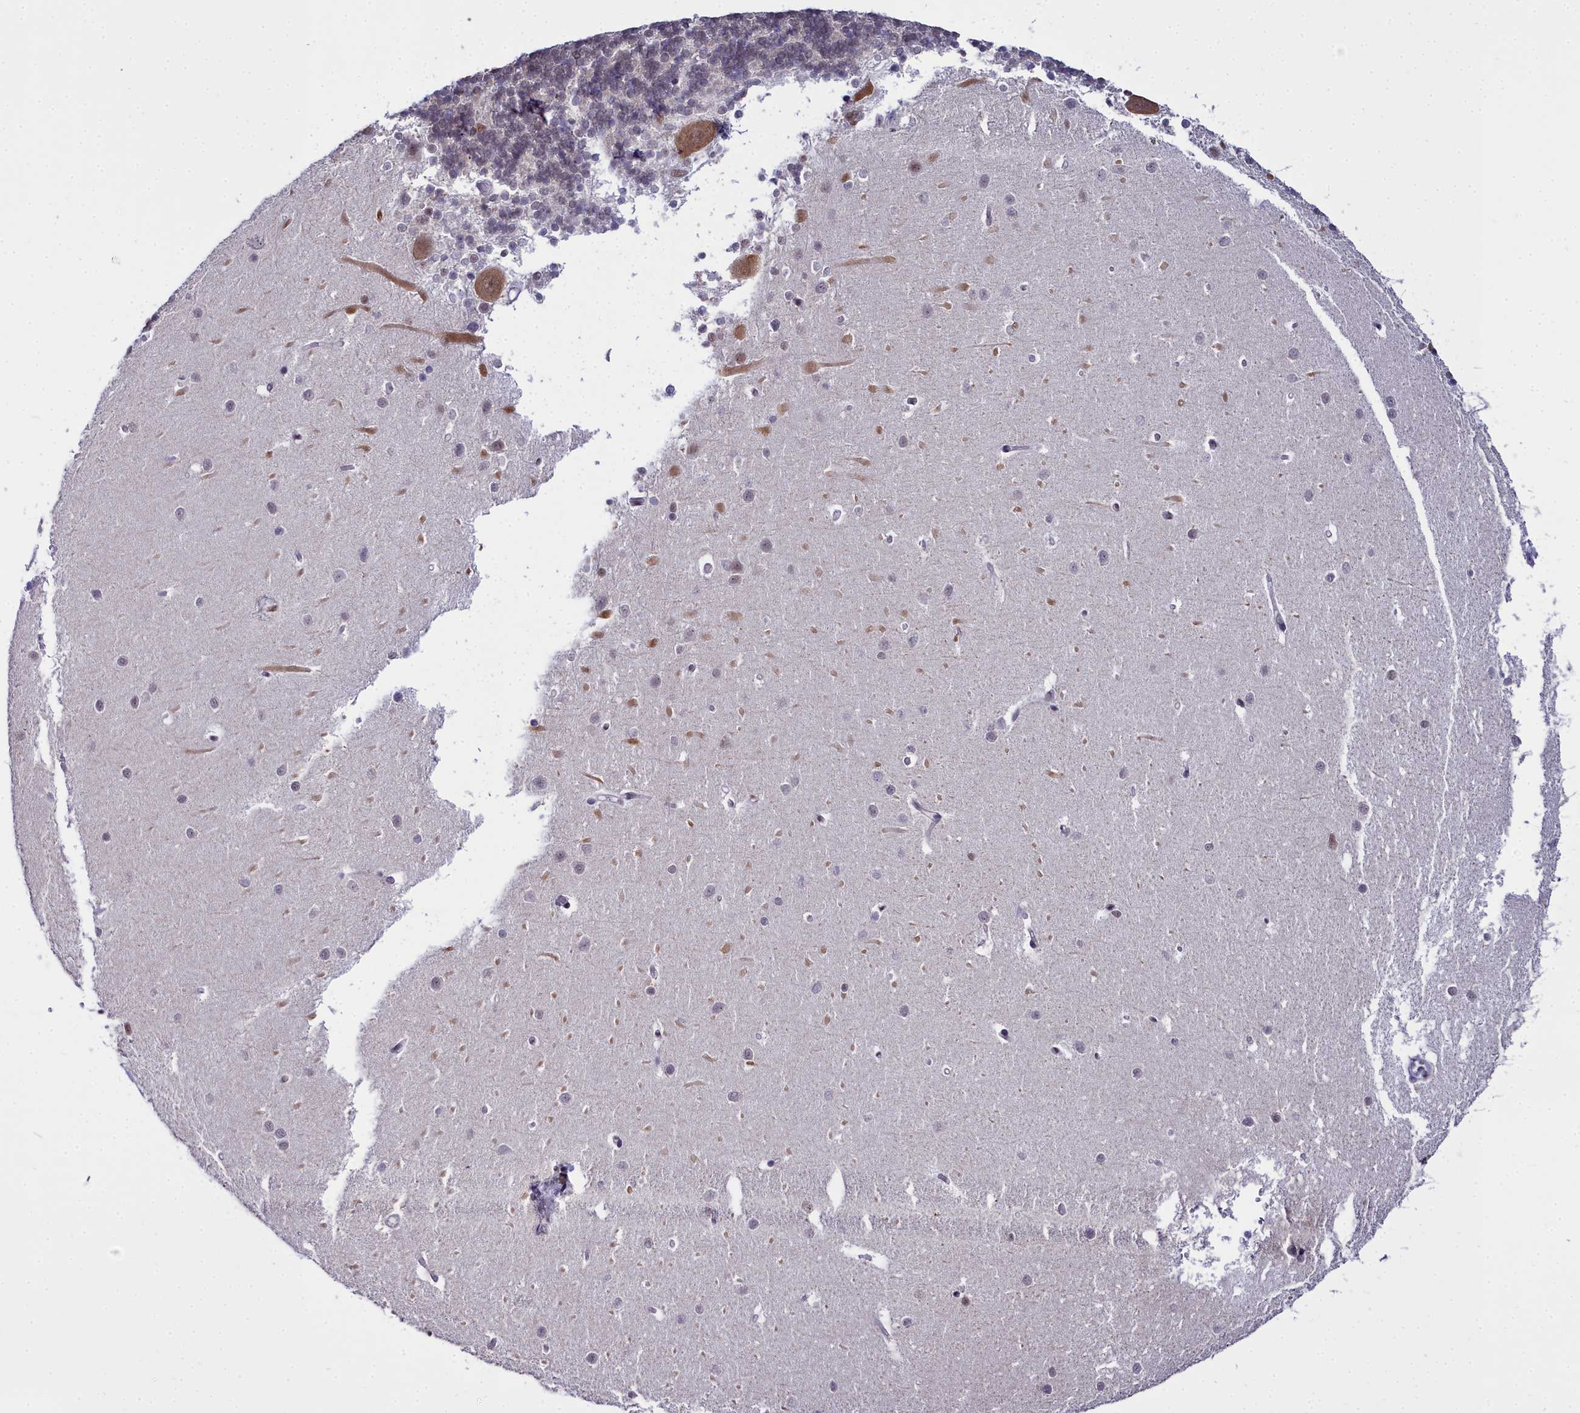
{"staining": {"intensity": "negative", "quantity": "none", "location": "none"}, "tissue": "cerebellum", "cell_type": "Cells in granular layer", "image_type": "normal", "snomed": [{"axis": "morphology", "description": "Normal tissue, NOS"}, {"axis": "topography", "description": "Cerebellum"}], "caption": "This is an immunohistochemistry image of unremarkable cerebellum. There is no staining in cells in granular layer.", "gene": "RBM12", "patient": {"sex": "male", "age": 37}}